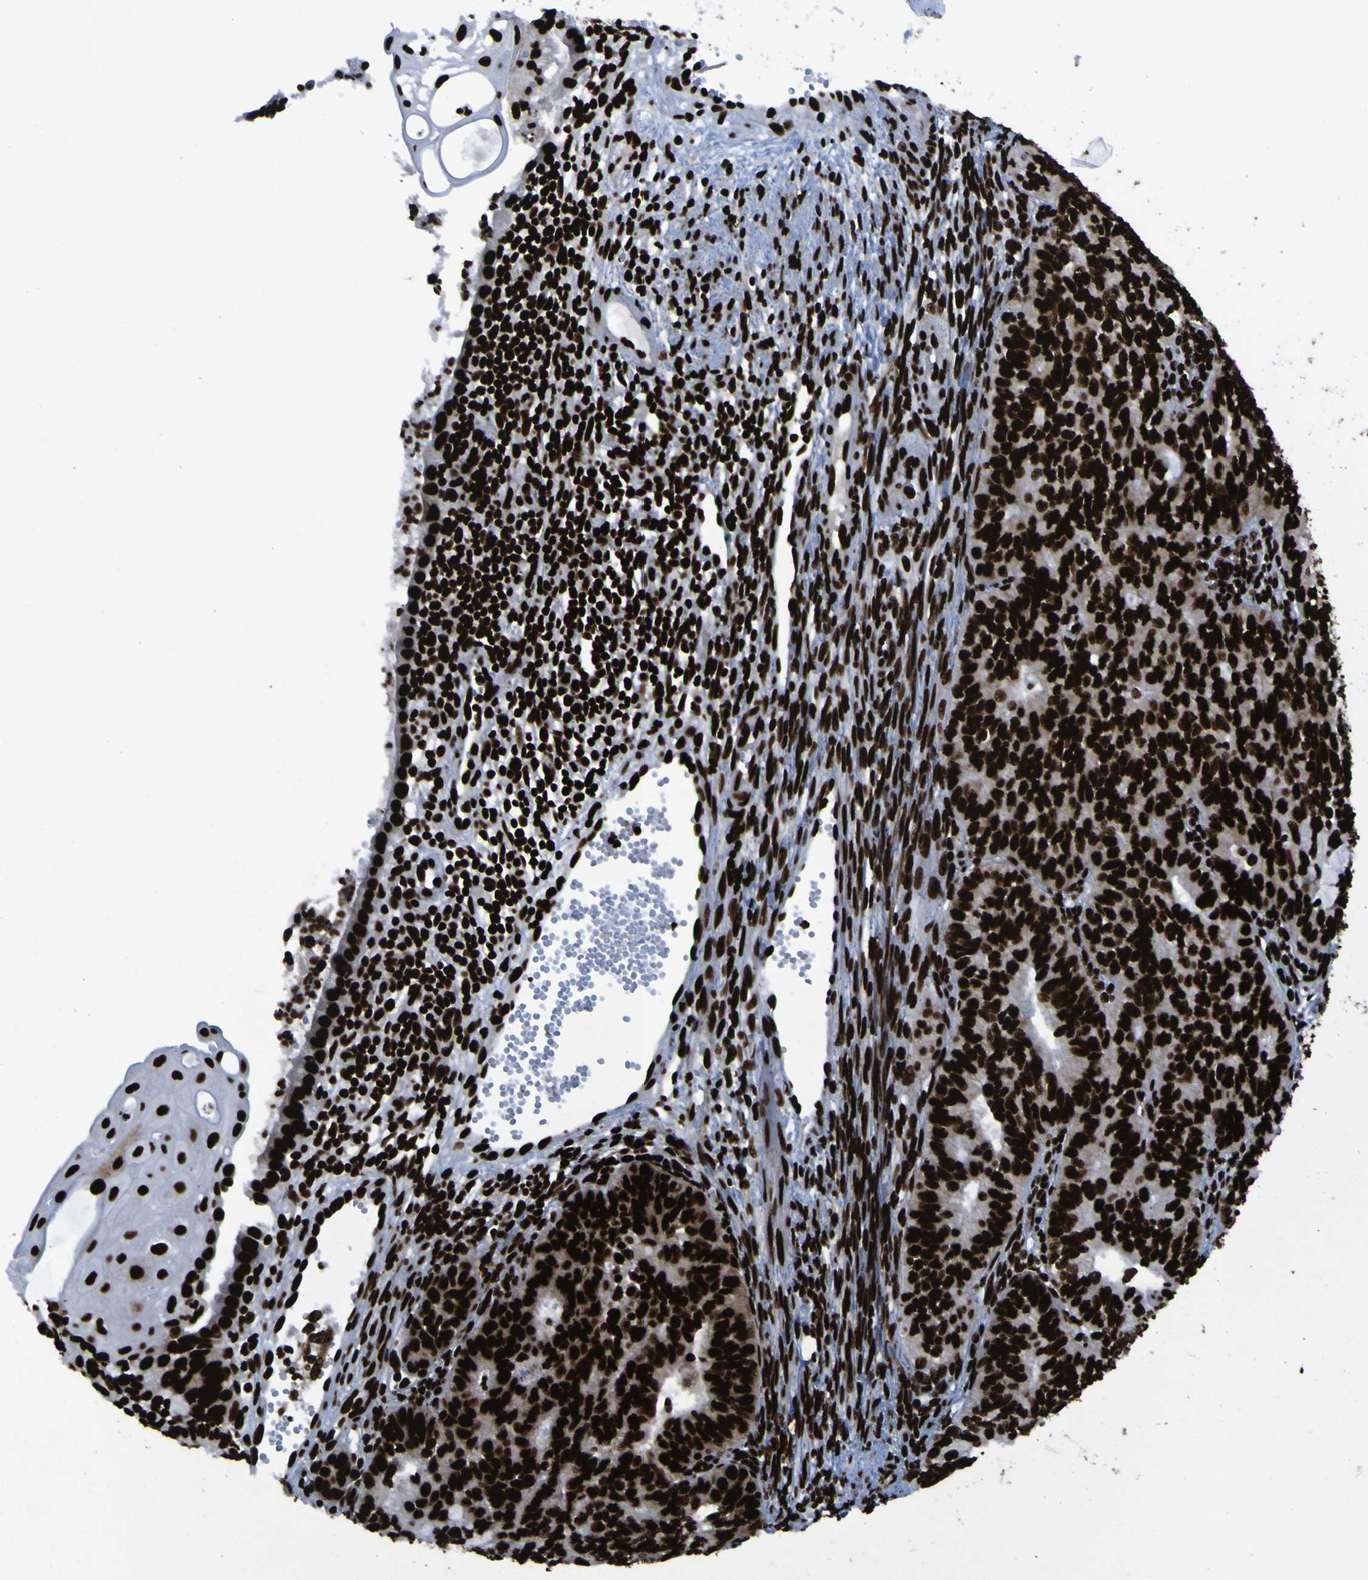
{"staining": {"intensity": "strong", "quantity": ">75%", "location": "nuclear"}, "tissue": "endometrial cancer", "cell_type": "Tumor cells", "image_type": "cancer", "snomed": [{"axis": "morphology", "description": "Adenocarcinoma, NOS"}, {"axis": "topography", "description": "Endometrium"}], "caption": "Adenocarcinoma (endometrial) stained with a brown dye exhibits strong nuclear positive positivity in about >75% of tumor cells.", "gene": "NPM1", "patient": {"sex": "female", "age": 32}}